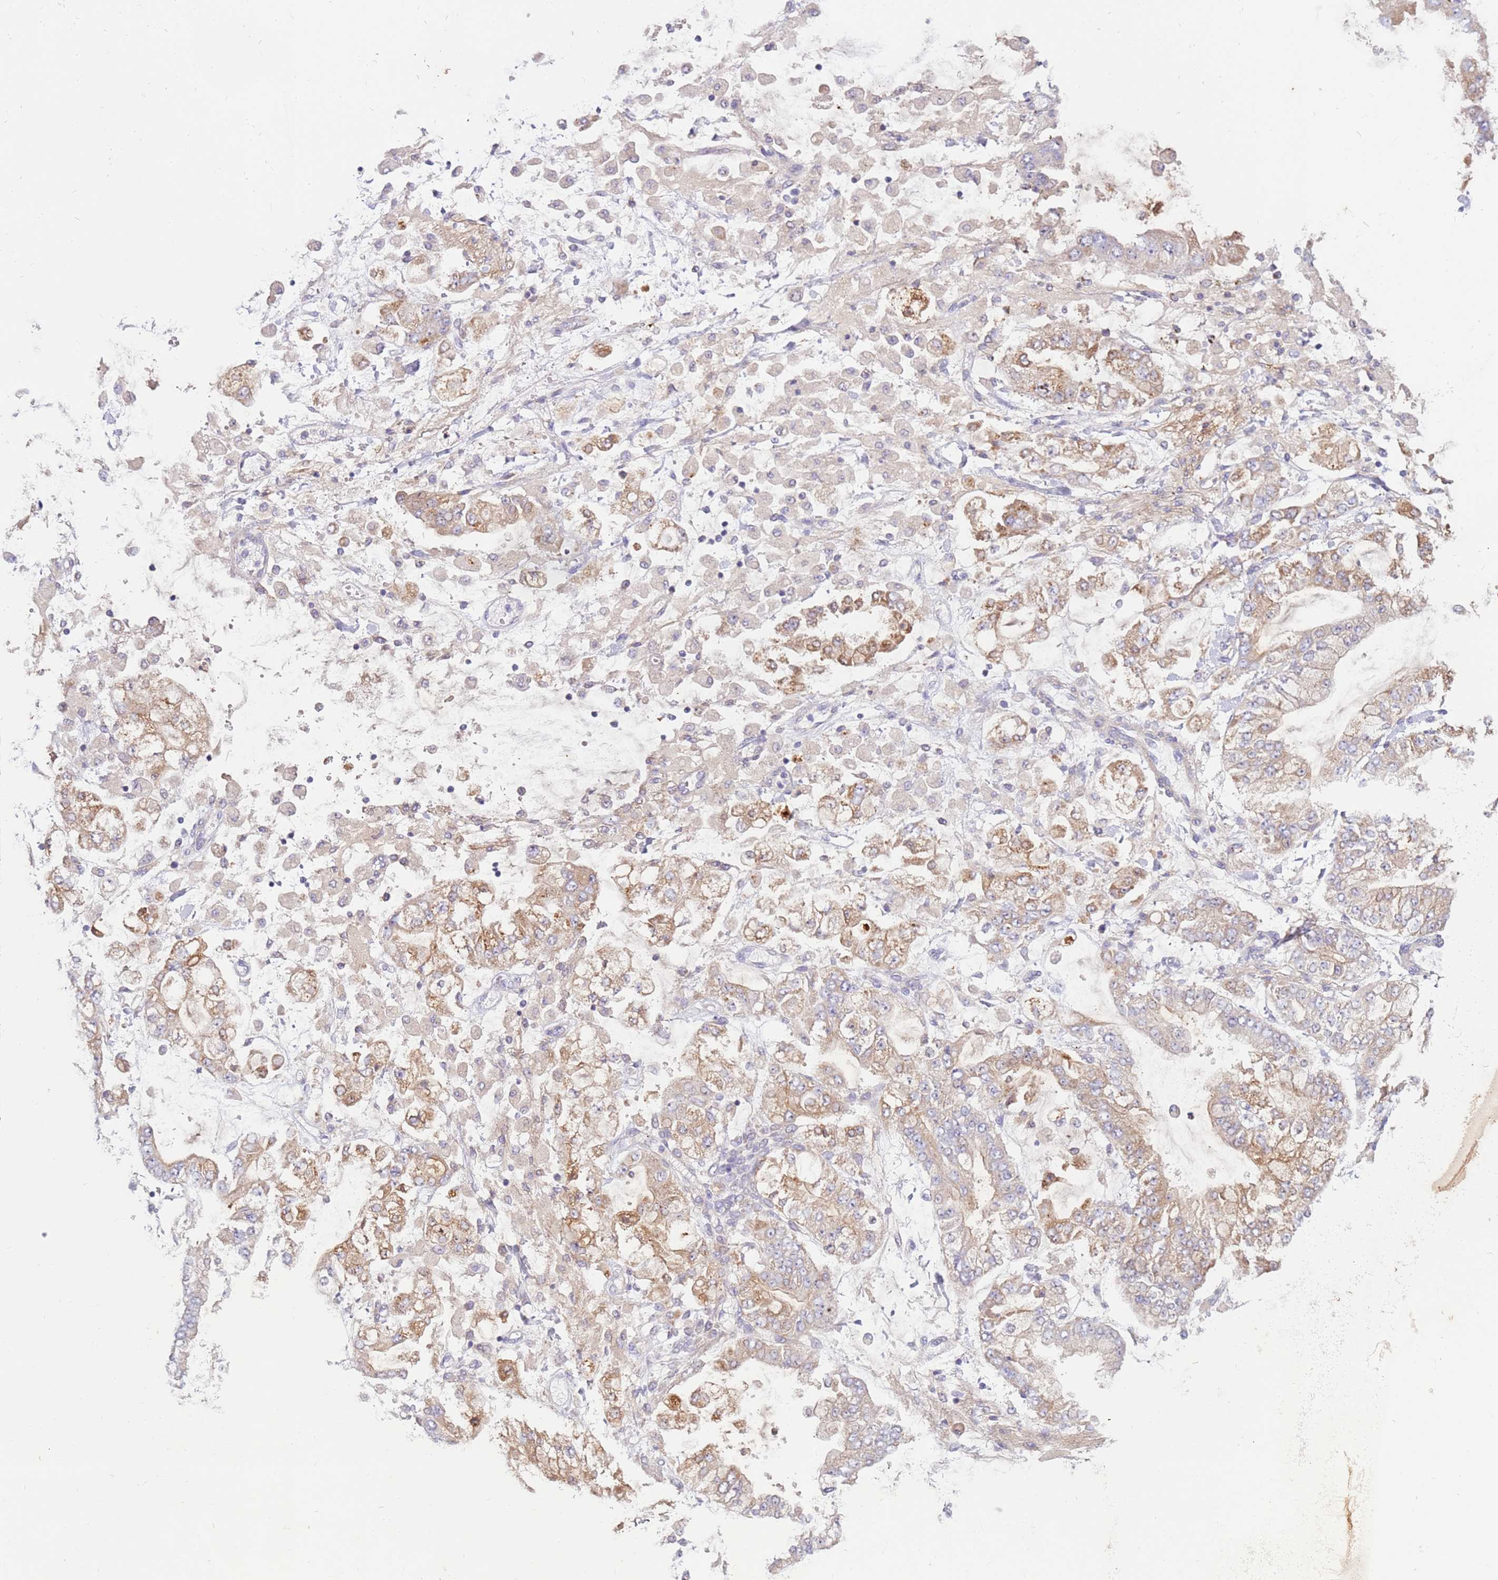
{"staining": {"intensity": "moderate", "quantity": "<25%", "location": "cytoplasmic/membranous"}, "tissue": "stomach cancer", "cell_type": "Tumor cells", "image_type": "cancer", "snomed": [{"axis": "morphology", "description": "Normal tissue, NOS"}, {"axis": "morphology", "description": "Adenocarcinoma, NOS"}, {"axis": "topography", "description": "Stomach, upper"}, {"axis": "topography", "description": "Stomach"}], "caption": "This micrograph displays stomach cancer stained with immunohistochemistry to label a protein in brown. The cytoplasmic/membranous of tumor cells show moderate positivity for the protein. Nuclei are counter-stained blue.", "gene": "SLC44A4", "patient": {"sex": "male", "age": 76}}